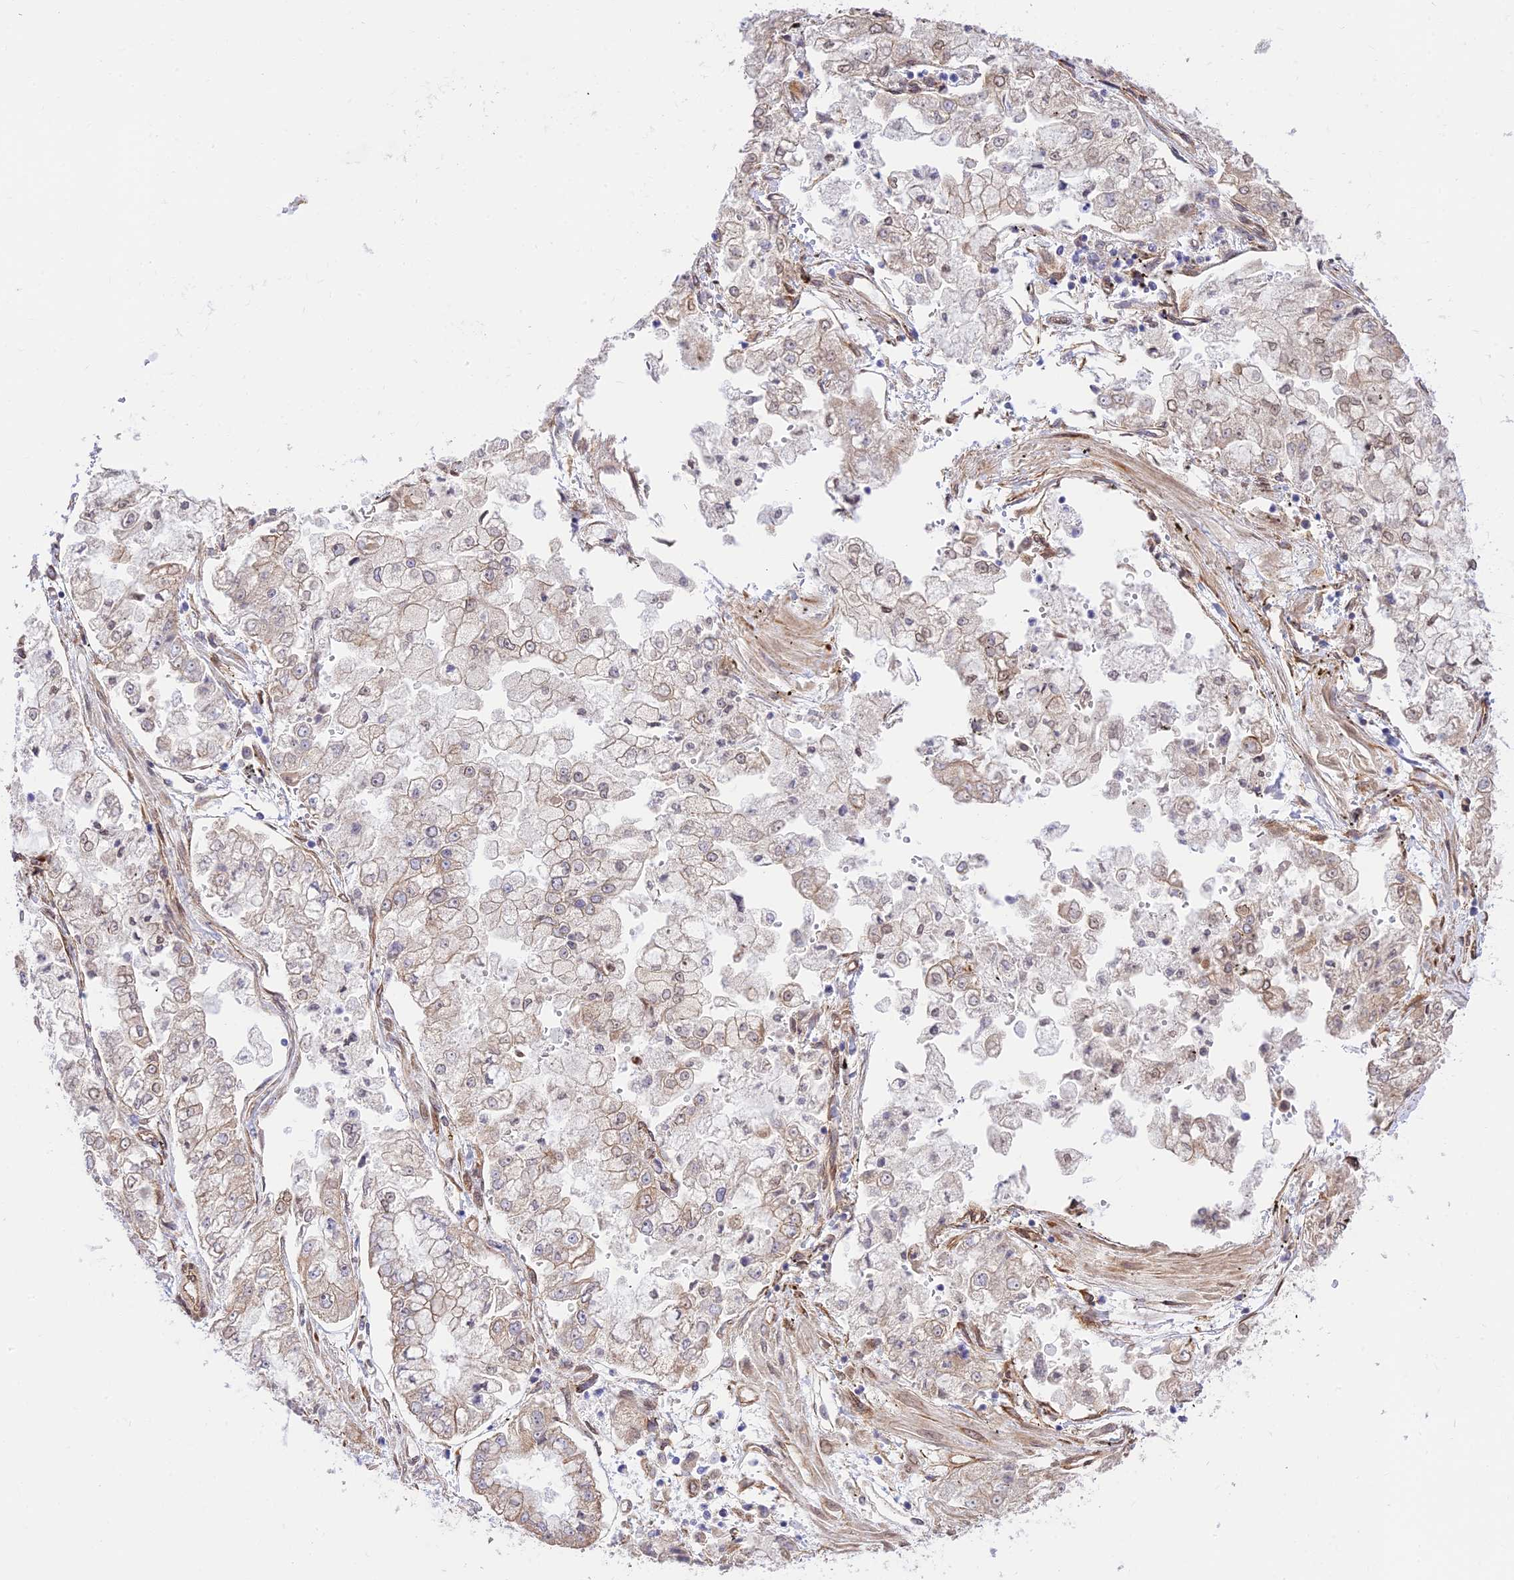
{"staining": {"intensity": "weak", "quantity": "<25%", "location": "cytoplasmic/membranous"}, "tissue": "stomach cancer", "cell_type": "Tumor cells", "image_type": "cancer", "snomed": [{"axis": "morphology", "description": "Adenocarcinoma, NOS"}, {"axis": "topography", "description": "Stomach"}], "caption": "Stomach cancer (adenocarcinoma) stained for a protein using IHC reveals no positivity tumor cells.", "gene": "EXOC3L4", "patient": {"sex": "male", "age": 76}}